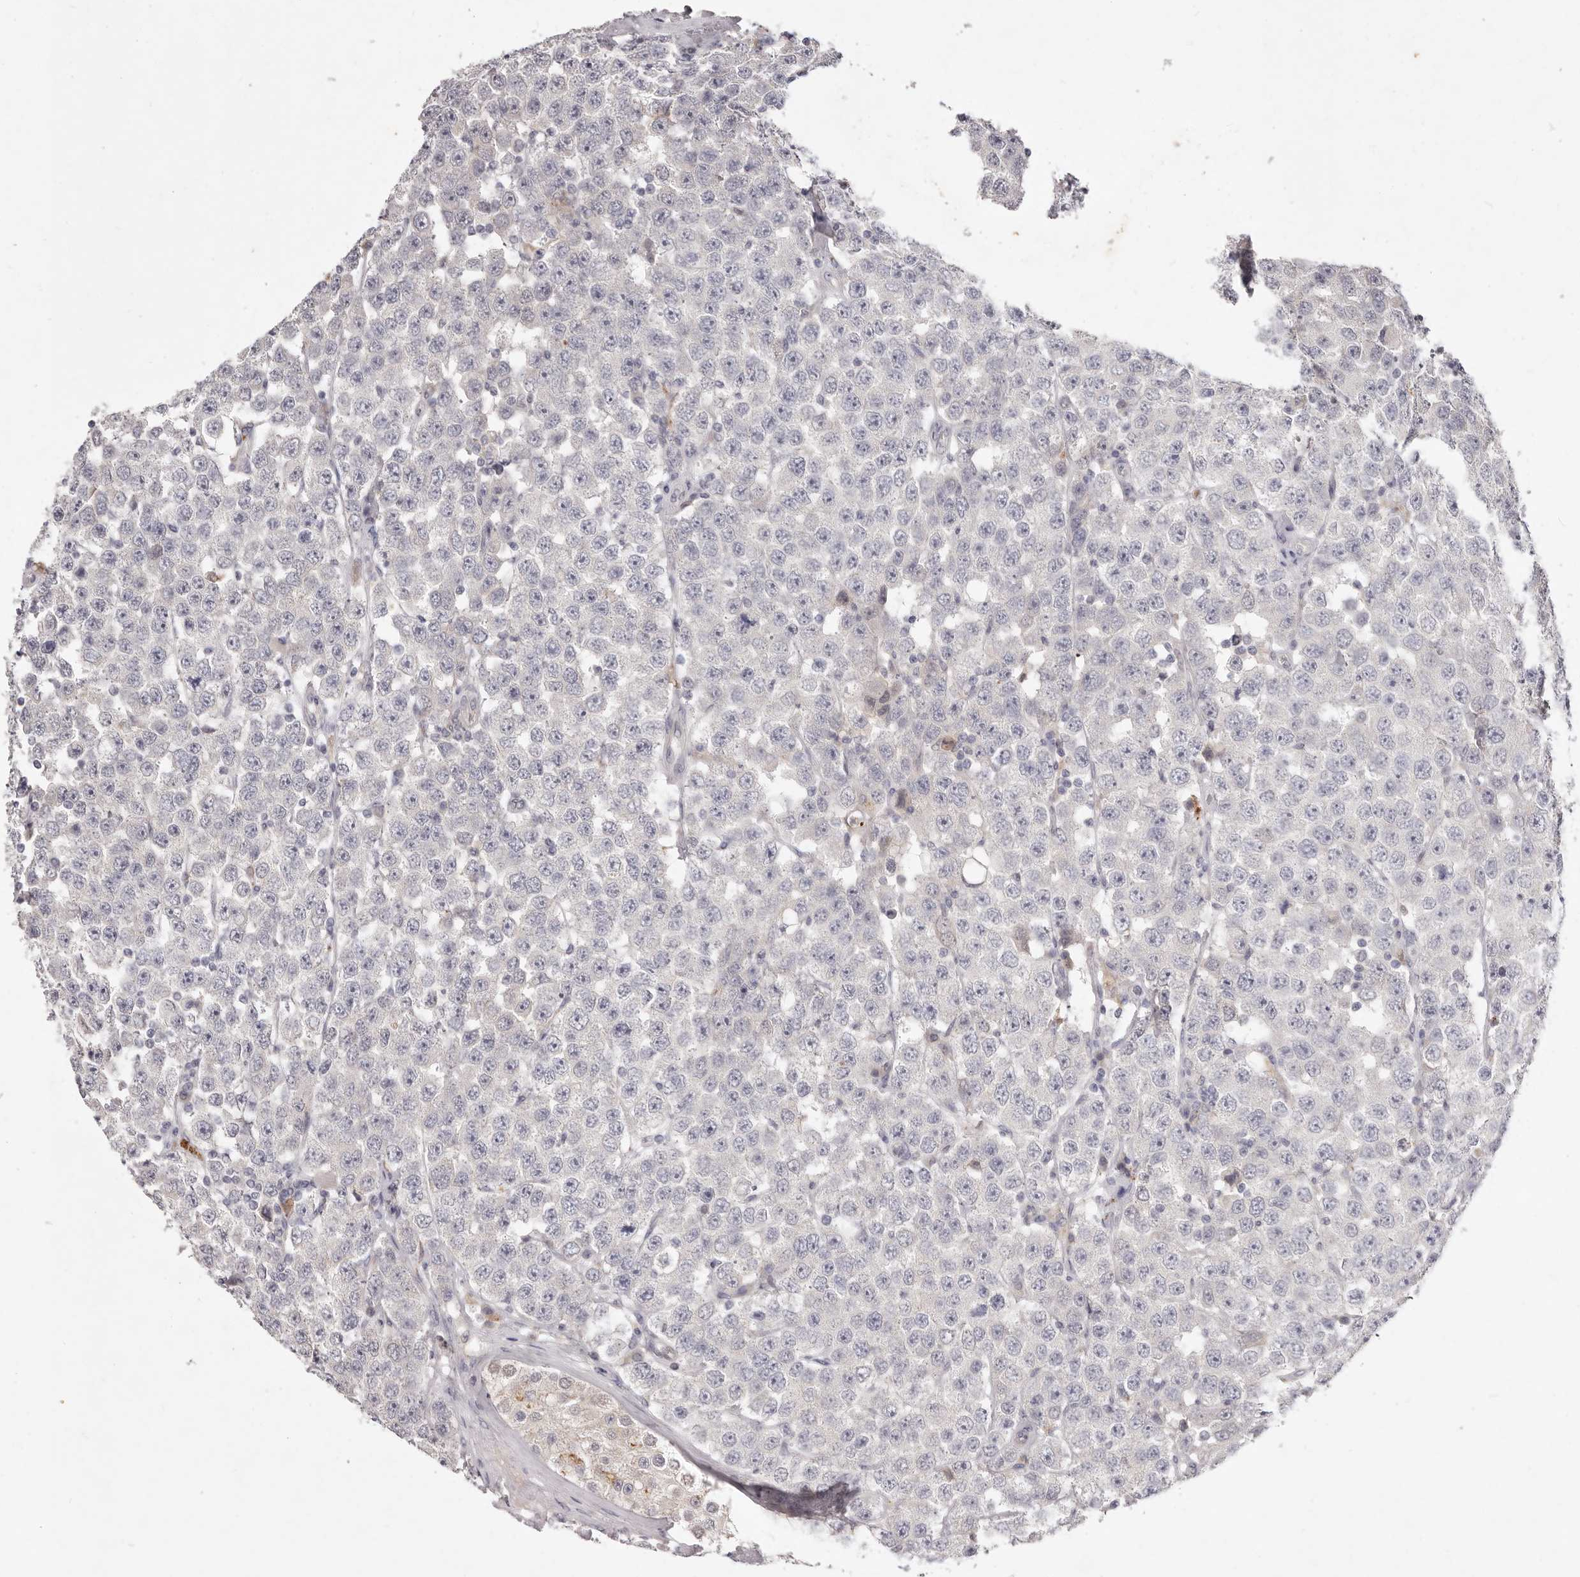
{"staining": {"intensity": "negative", "quantity": "none", "location": "none"}, "tissue": "testis cancer", "cell_type": "Tumor cells", "image_type": "cancer", "snomed": [{"axis": "morphology", "description": "Seminoma, NOS"}, {"axis": "topography", "description": "Testis"}], "caption": "This is an immunohistochemistry (IHC) image of human testis seminoma. There is no staining in tumor cells.", "gene": "GARNL3", "patient": {"sex": "male", "age": 28}}